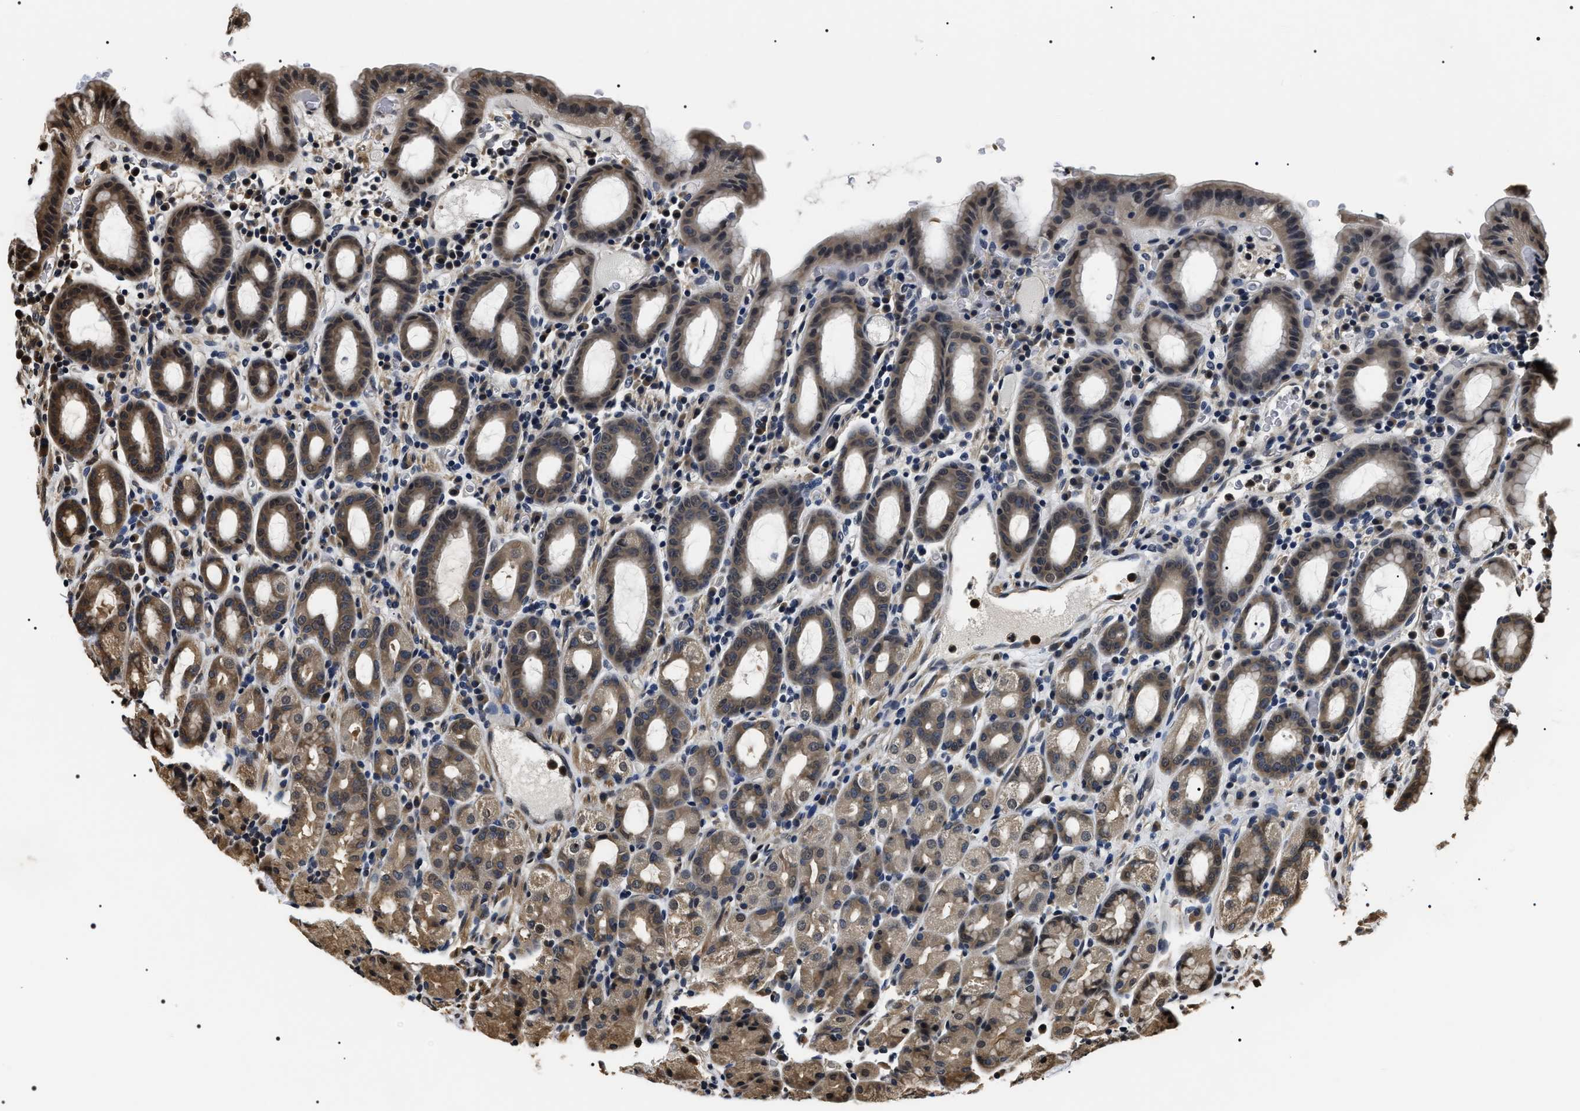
{"staining": {"intensity": "moderate", "quantity": "<25%", "location": "cytoplasmic/membranous,nuclear"}, "tissue": "stomach", "cell_type": "Glandular cells", "image_type": "normal", "snomed": [{"axis": "morphology", "description": "Normal tissue, NOS"}, {"axis": "topography", "description": "Stomach, upper"}], "caption": "Normal stomach was stained to show a protein in brown. There is low levels of moderate cytoplasmic/membranous,nuclear positivity in about <25% of glandular cells.", "gene": "ARHGAP22", "patient": {"sex": "male", "age": 68}}